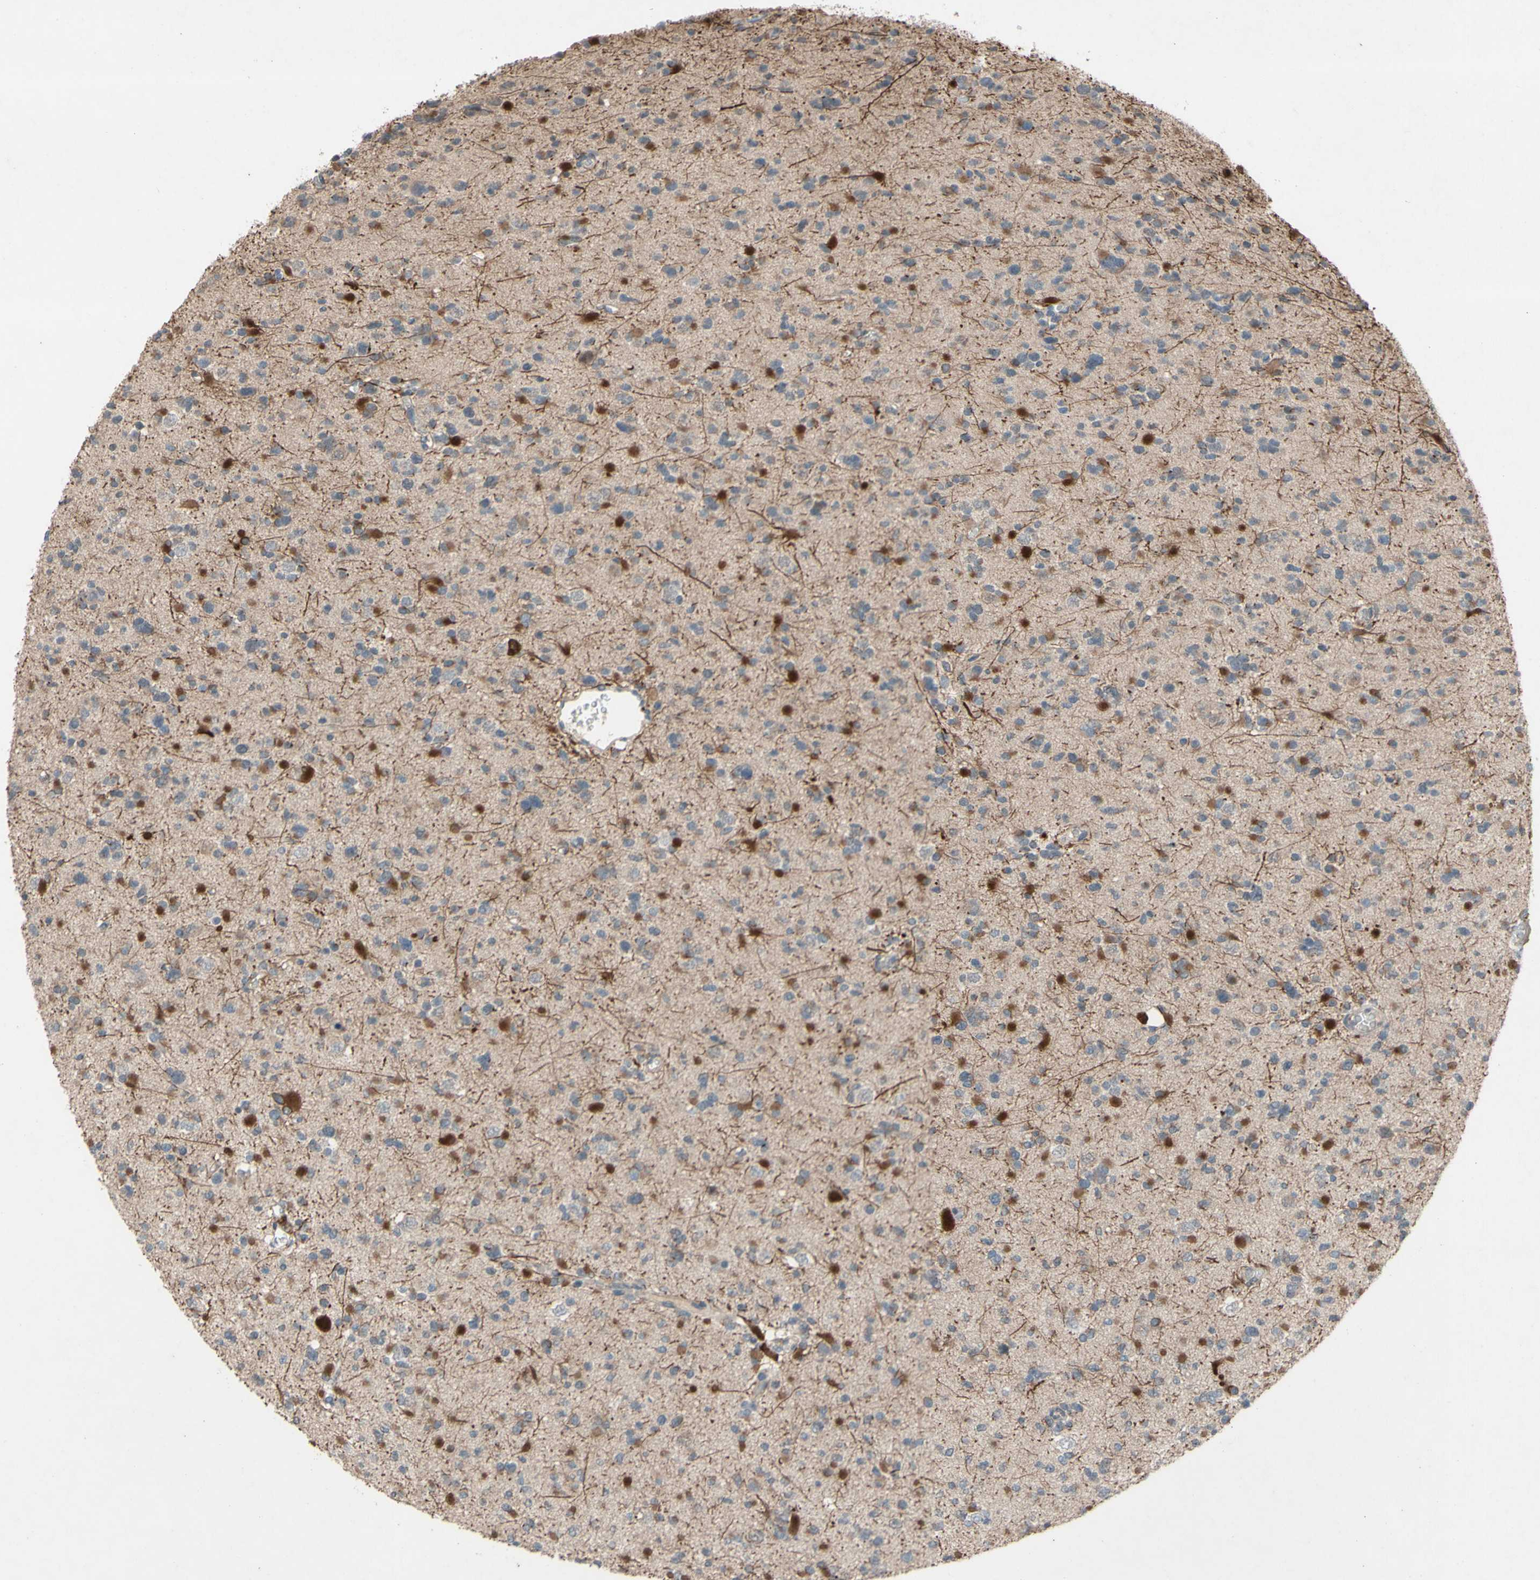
{"staining": {"intensity": "moderate", "quantity": "25%-75%", "location": "cytoplasmic/membranous"}, "tissue": "glioma", "cell_type": "Tumor cells", "image_type": "cancer", "snomed": [{"axis": "morphology", "description": "Glioma, malignant, Low grade"}, {"axis": "topography", "description": "Brain"}], "caption": "The histopathology image exhibits immunohistochemical staining of malignant glioma (low-grade). There is moderate cytoplasmic/membranous expression is appreciated in about 25%-75% of tumor cells.", "gene": "CDCP1", "patient": {"sex": "female", "age": 22}}